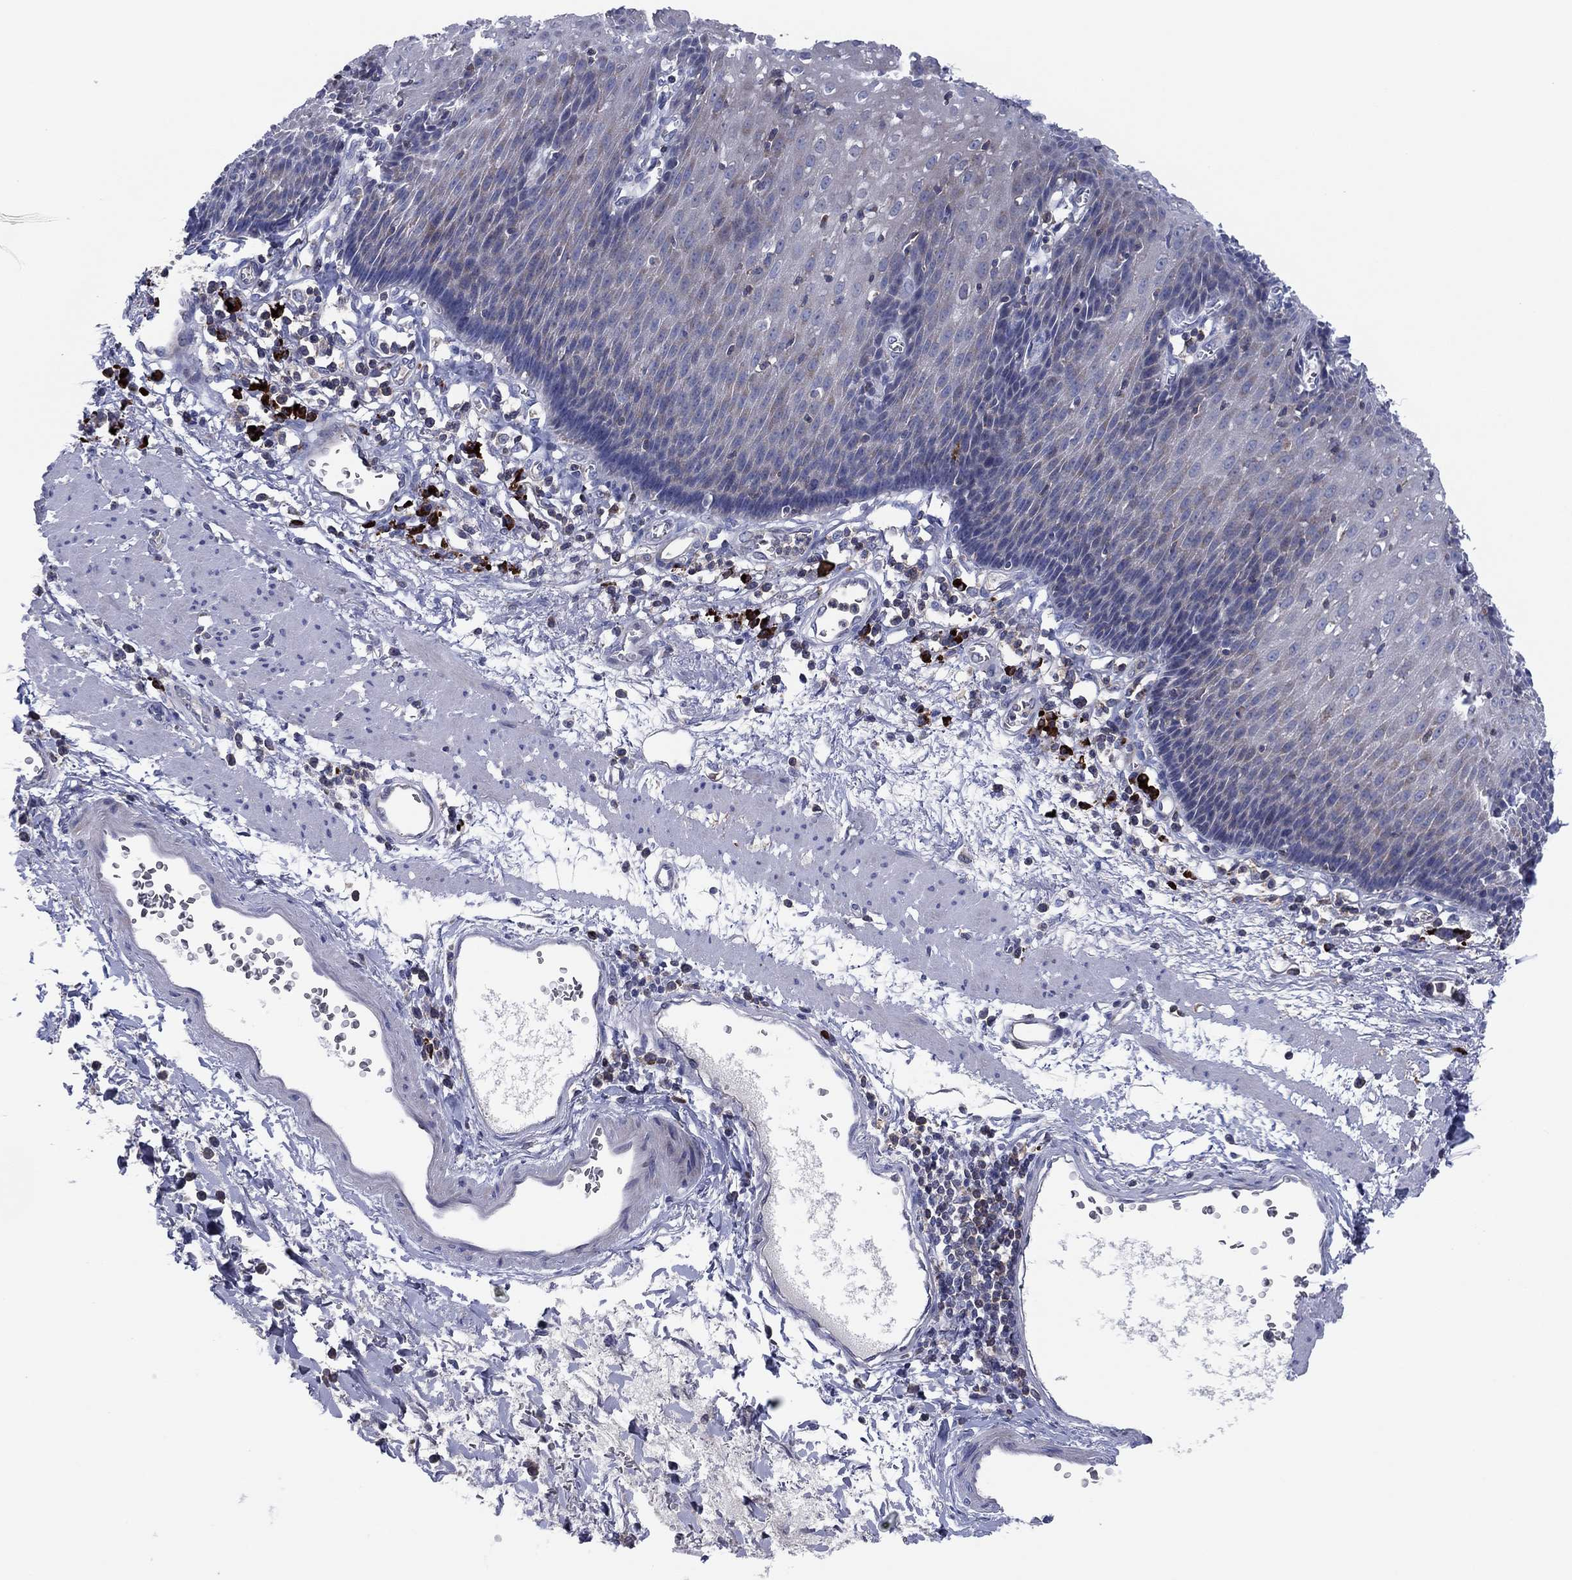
{"staining": {"intensity": "moderate", "quantity": "<25%", "location": "cytoplasmic/membranous"}, "tissue": "esophagus", "cell_type": "Squamous epithelial cells", "image_type": "normal", "snomed": [{"axis": "morphology", "description": "Normal tissue, NOS"}, {"axis": "topography", "description": "Esophagus"}], "caption": "Protein staining displays moderate cytoplasmic/membranous expression in approximately <25% of squamous epithelial cells in normal esophagus.", "gene": "PVR", "patient": {"sex": "male", "age": 57}}